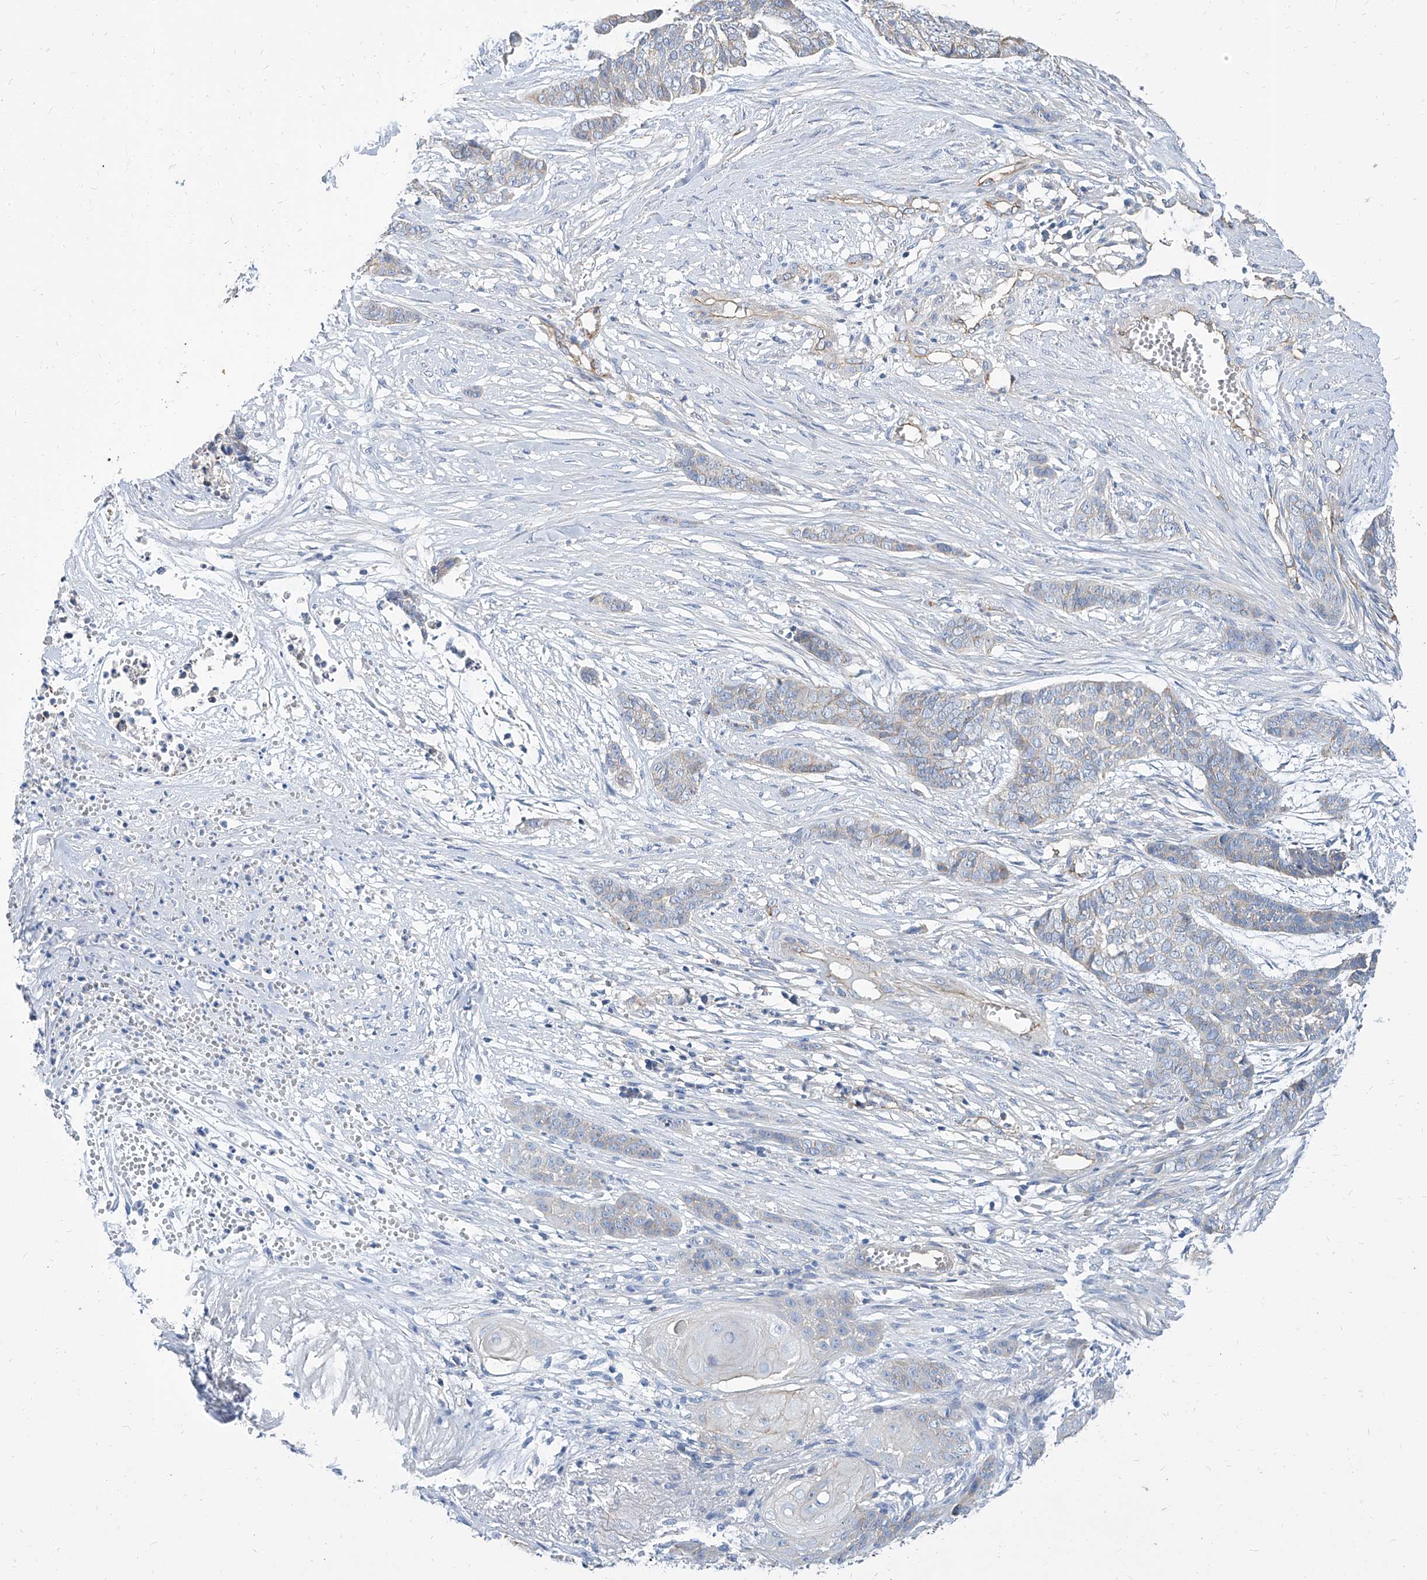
{"staining": {"intensity": "negative", "quantity": "none", "location": "none"}, "tissue": "skin cancer", "cell_type": "Tumor cells", "image_type": "cancer", "snomed": [{"axis": "morphology", "description": "Basal cell carcinoma"}, {"axis": "topography", "description": "Skin"}], "caption": "DAB immunohistochemical staining of skin cancer (basal cell carcinoma) demonstrates no significant positivity in tumor cells.", "gene": "TXLNB", "patient": {"sex": "female", "age": 64}}